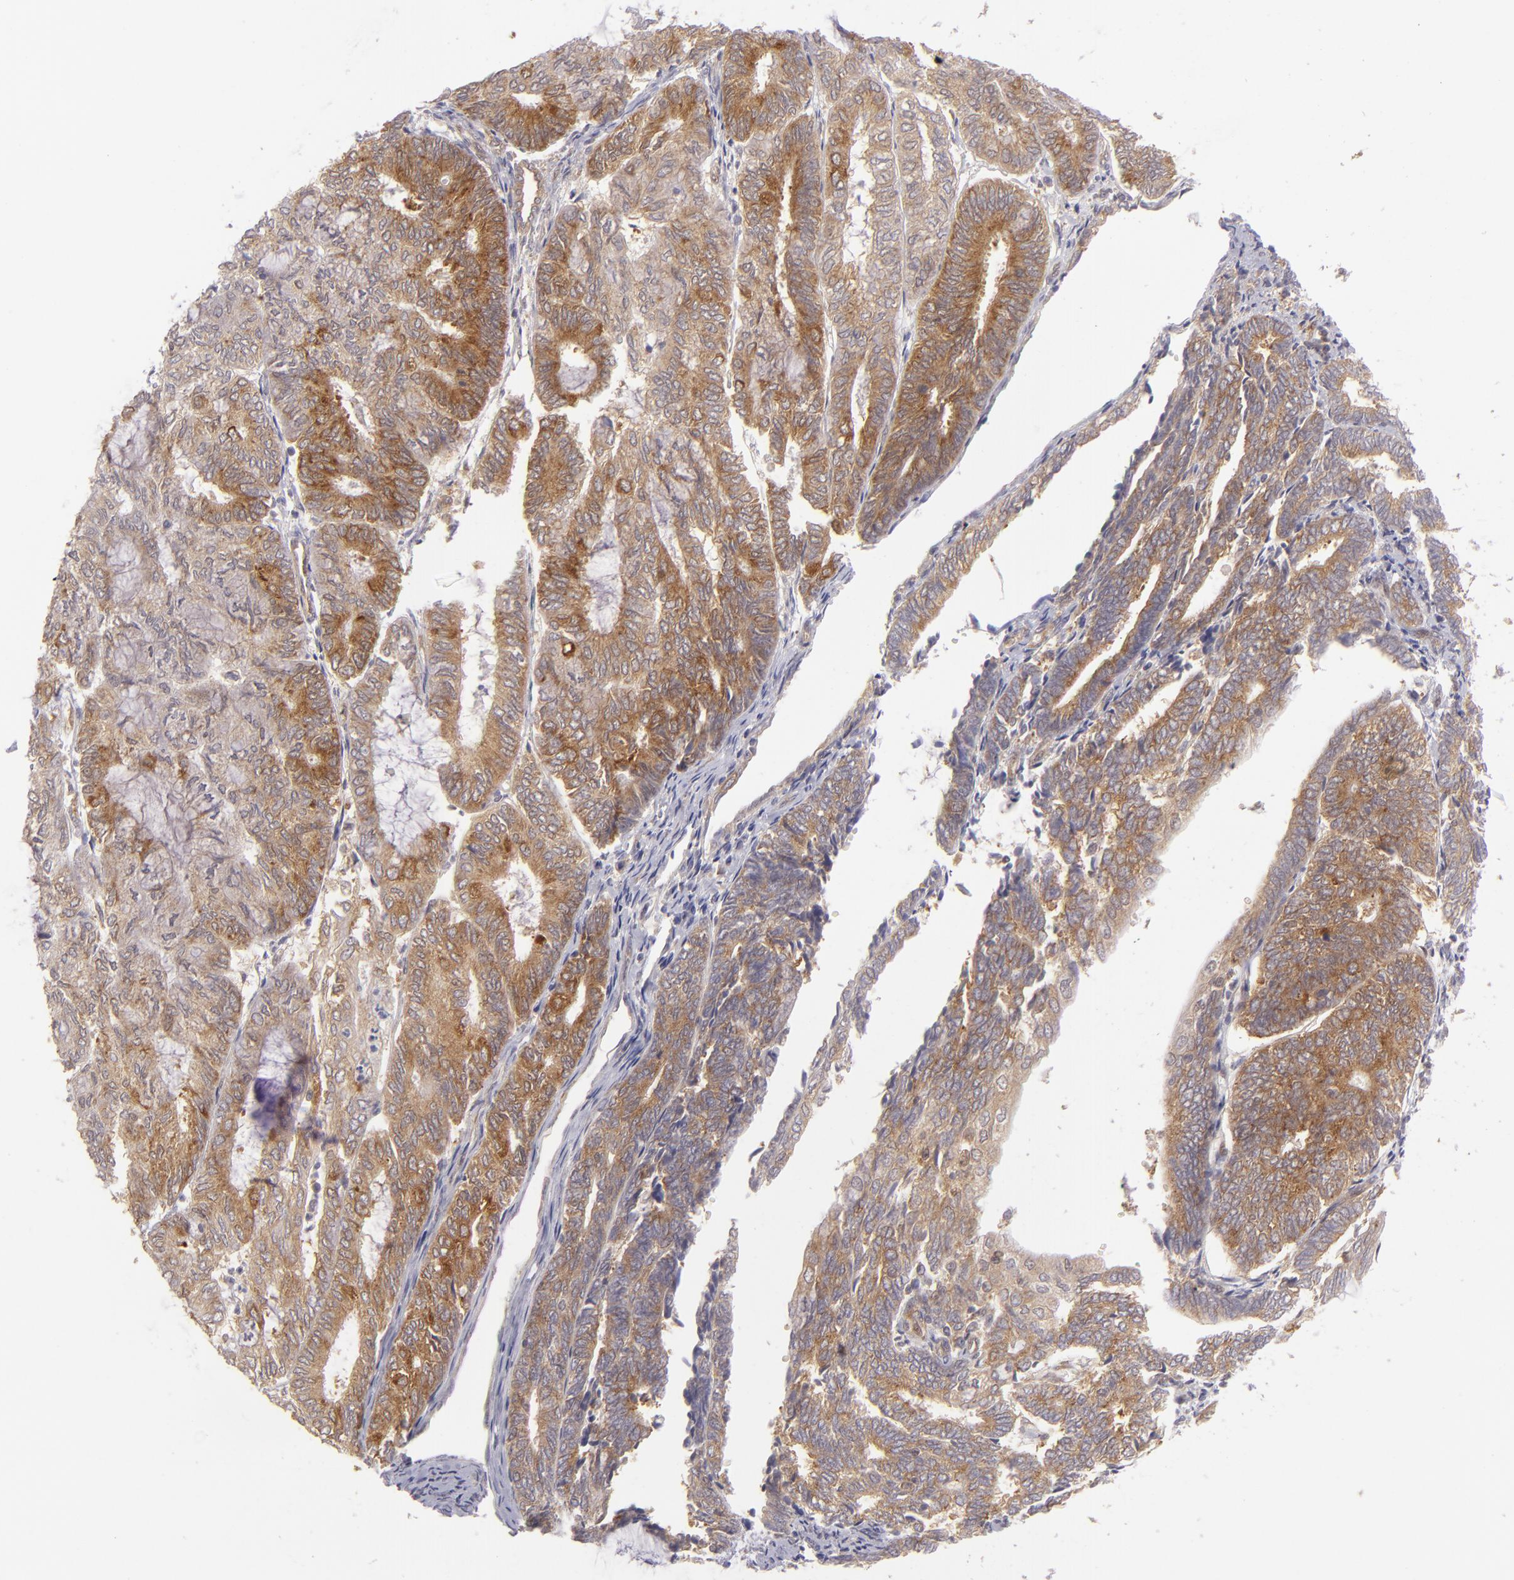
{"staining": {"intensity": "strong", "quantity": ">75%", "location": "cytoplasmic/membranous"}, "tissue": "endometrial cancer", "cell_type": "Tumor cells", "image_type": "cancer", "snomed": [{"axis": "morphology", "description": "Adenocarcinoma, NOS"}, {"axis": "topography", "description": "Endometrium"}], "caption": "A photomicrograph showing strong cytoplasmic/membranous positivity in about >75% of tumor cells in adenocarcinoma (endometrial), as visualized by brown immunohistochemical staining.", "gene": "PTPN13", "patient": {"sex": "female", "age": 59}}